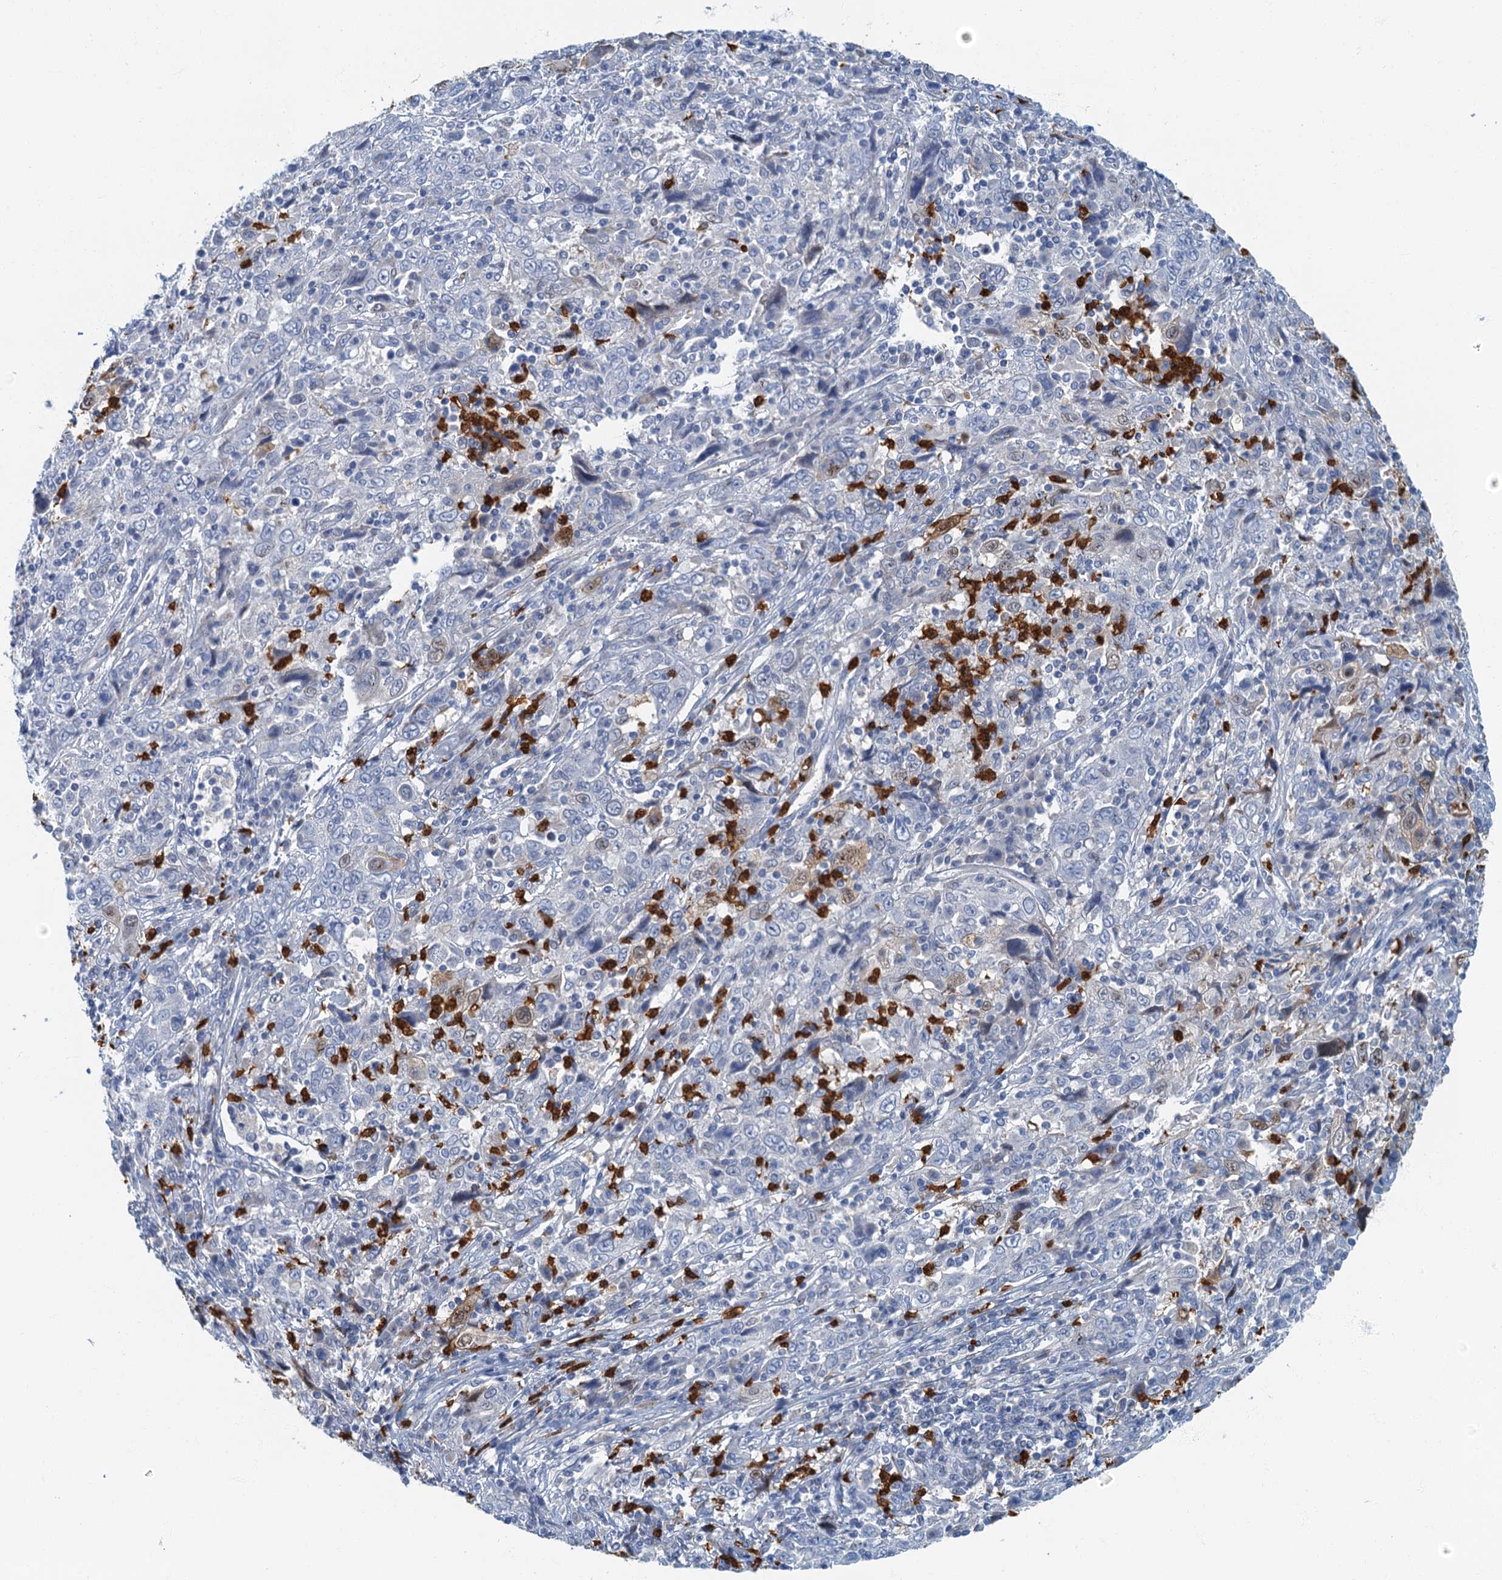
{"staining": {"intensity": "negative", "quantity": "none", "location": "none"}, "tissue": "cervical cancer", "cell_type": "Tumor cells", "image_type": "cancer", "snomed": [{"axis": "morphology", "description": "Squamous cell carcinoma, NOS"}, {"axis": "topography", "description": "Cervix"}], "caption": "This is an IHC histopathology image of human squamous cell carcinoma (cervical). There is no expression in tumor cells.", "gene": "ANKDD1A", "patient": {"sex": "female", "age": 46}}